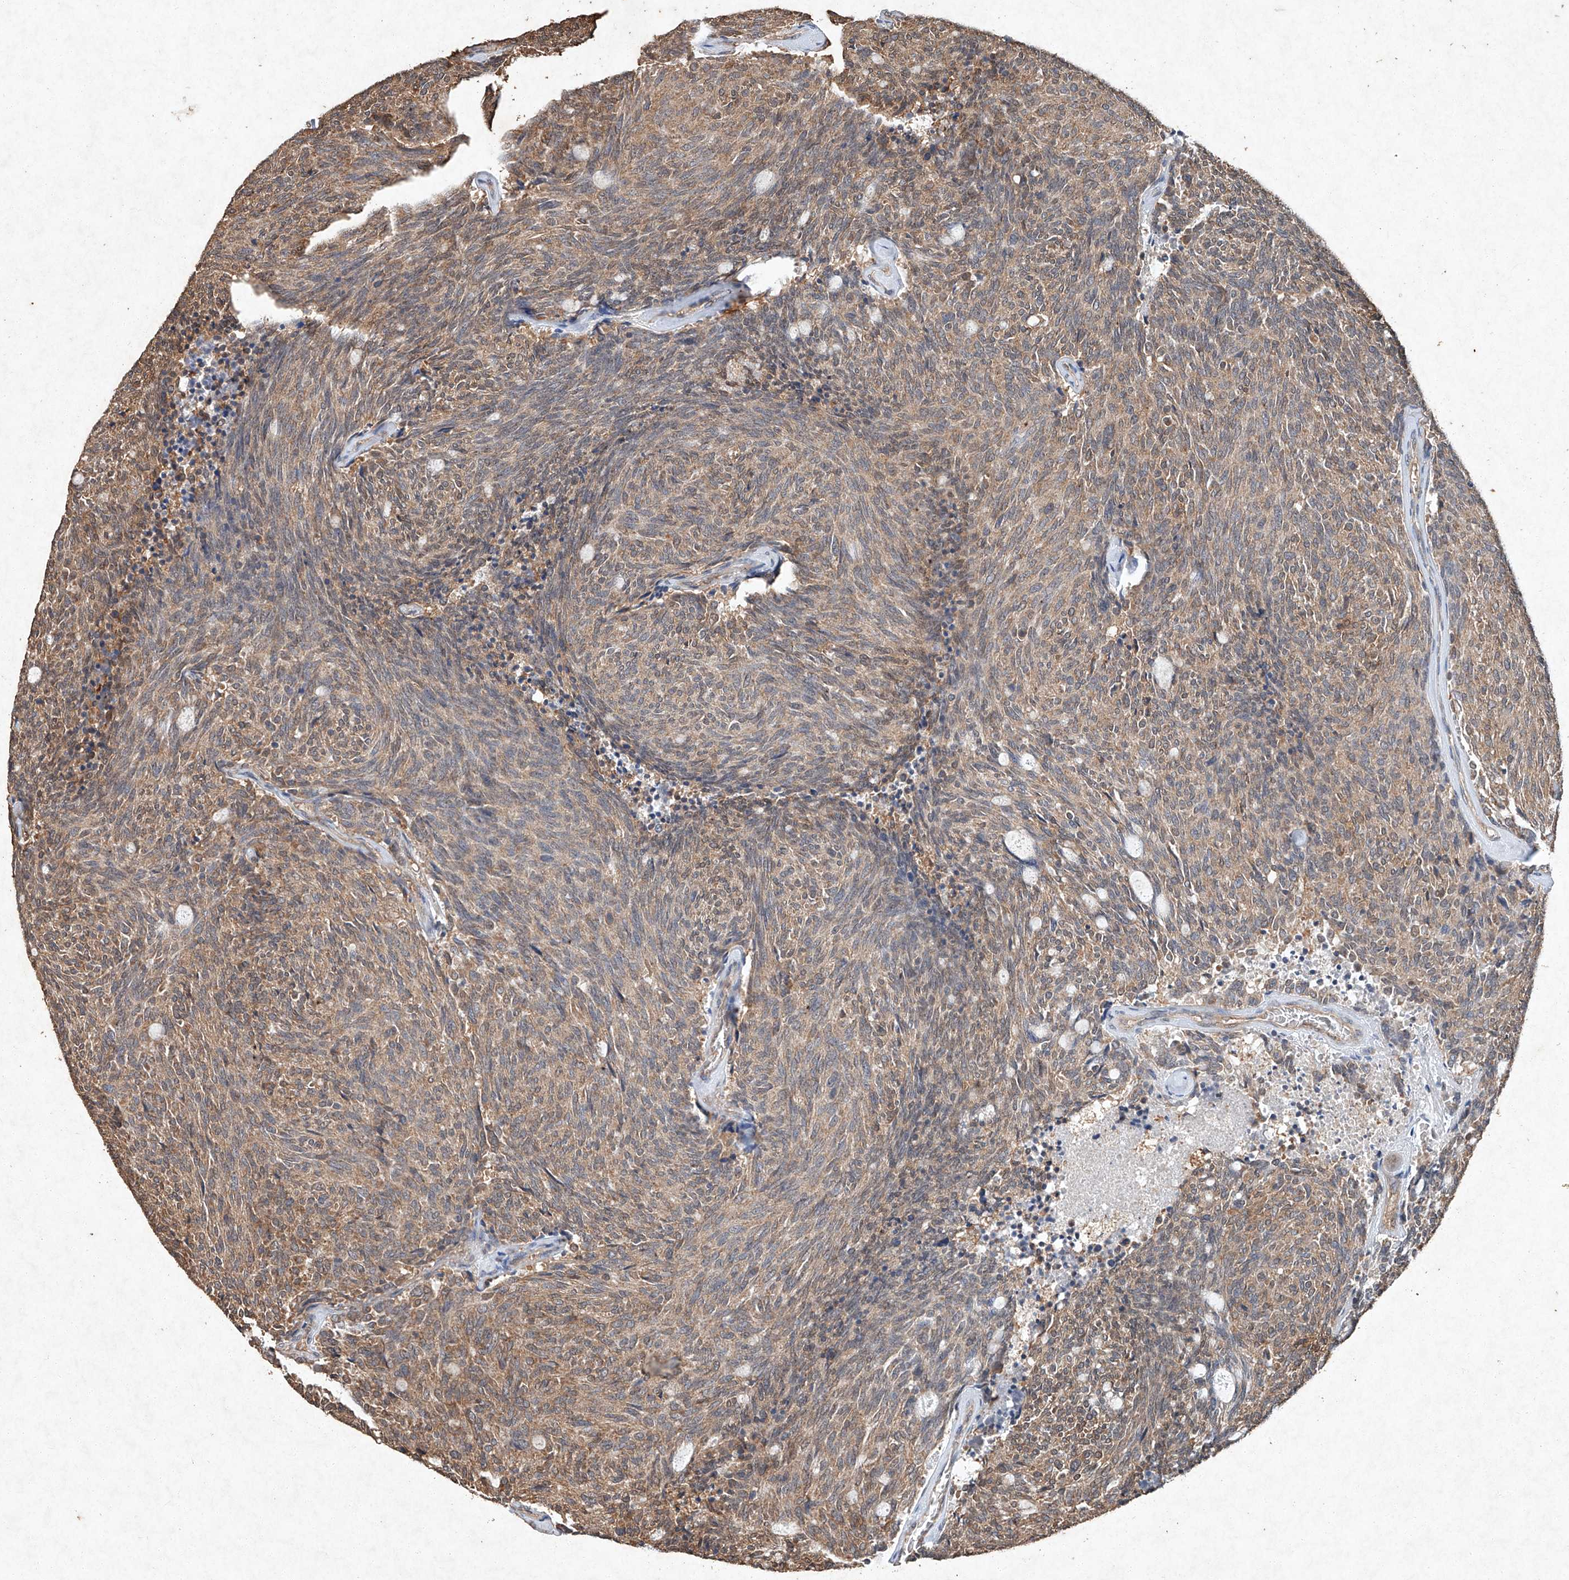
{"staining": {"intensity": "moderate", "quantity": ">75%", "location": "cytoplasmic/membranous"}, "tissue": "carcinoid", "cell_type": "Tumor cells", "image_type": "cancer", "snomed": [{"axis": "morphology", "description": "Carcinoid, malignant, NOS"}, {"axis": "topography", "description": "Pancreas"}], "caption": "The image displays immunohistochemical staining of carcinoid. There is moderate cytoplasmic/membranous positivity is identified in approximately >75% of tumor cells.", "gene": "STK3", "patient": {"sex": "female", "age": 54}}